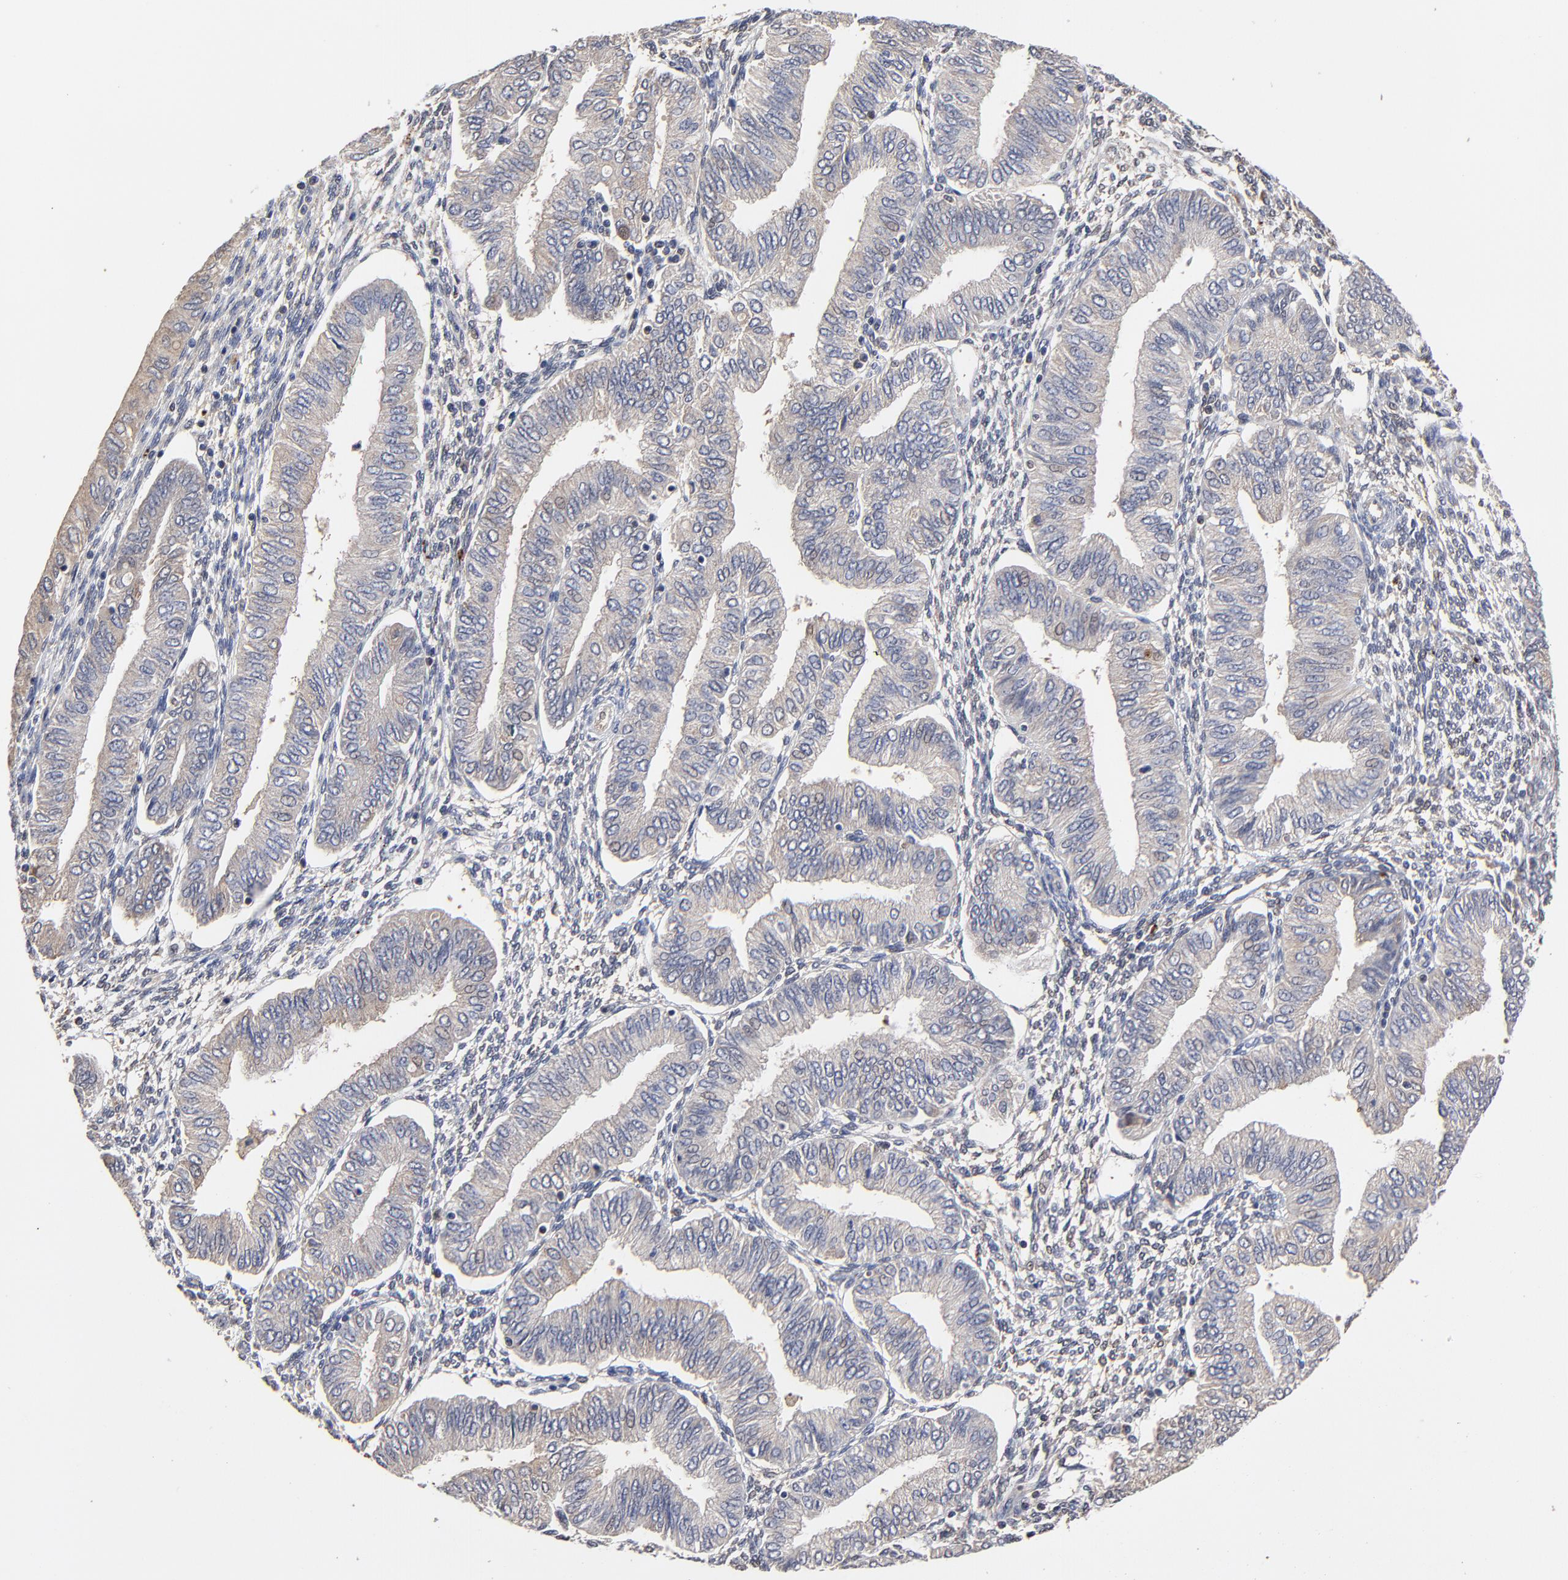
{"staining": {"intensity": "weak", "quantity": ">75%", "location": "cytoplasmic/membranous"}, "tissue": "endometrial cancer", "cell_type": "Tumor cells", "image_type": "cancer", "snomed": [{"axis": "morphology", "description": "Adenocarcinoma, NOS"}, {"axis": "topography", "description": "Endometrium"}], "caption": "Immunohistochemistry (IHC) staining of endometrial cancer (adenocarcinoma), which displays low levels of weak cytoplasmic/membranous staining in about >75% of tumor cells indicating weak cytoplasmic/membranous protein positivity. The staining was performed using DAB (brown) for protein detection and nuclei were counterstained in hematoxylin (blue).", "gene": "LGALS3", "patient": {"sex": "female", "age": 51}}